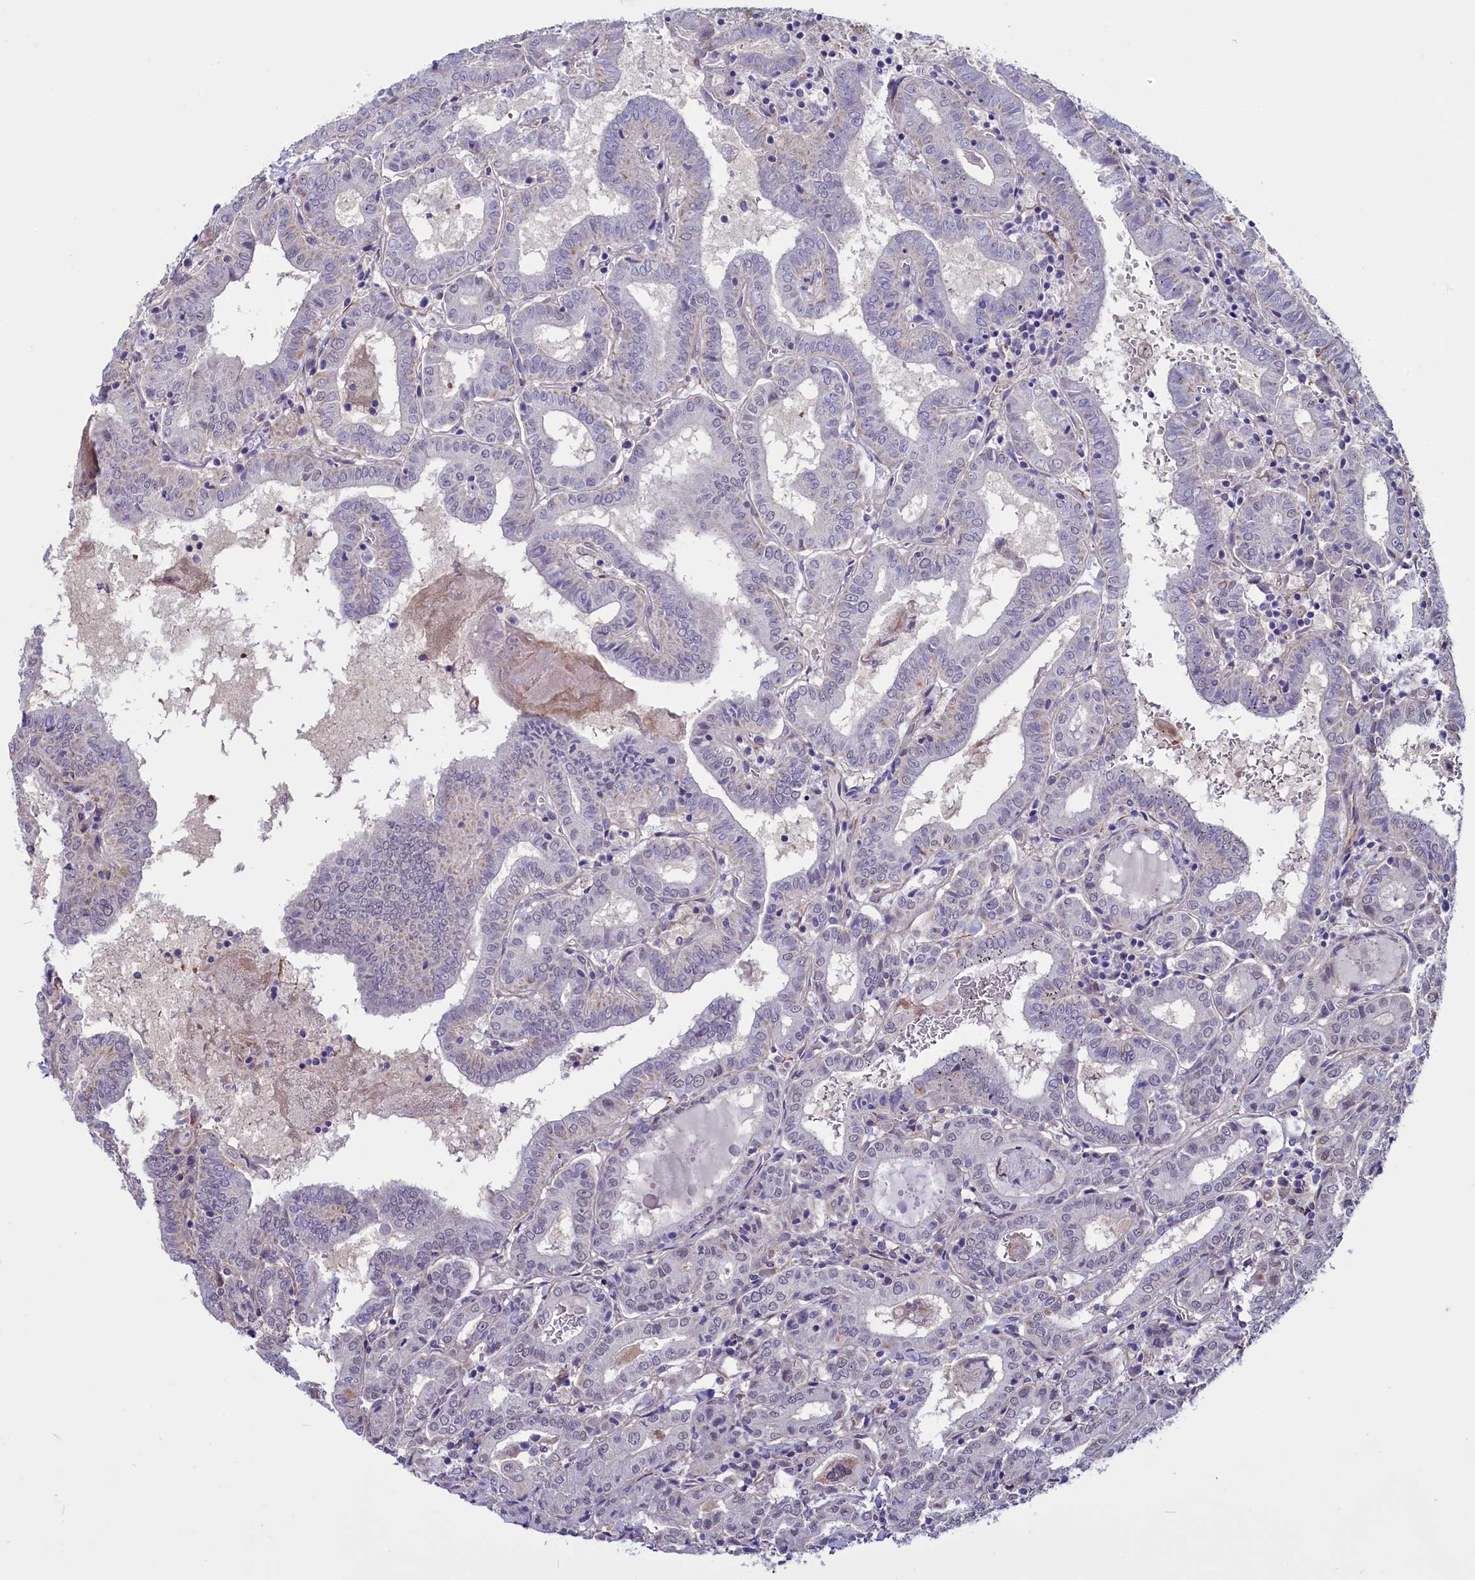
{"staining": {"intensity": "negative", "quantity": "none", "location": "none"}, "tissue": "thyroid cancer", "cell_type": "Tumor cells", "image_type": "cancer", "snomed": [{"axis": "morphology", "description": "Papillary adenocarcinoma, NOS"}, {"axis": "topography", "description": "Thyroid gland"}], "caption": "Thyroid cancer (papillary adenocarcinoma) was stained to show a protein in brown. There is no significant expression in tumor cells. (DAB immunohistochemistry, high magnification).", "gene": "PDILT", "patient": {"sex": "female", "age": 72}}